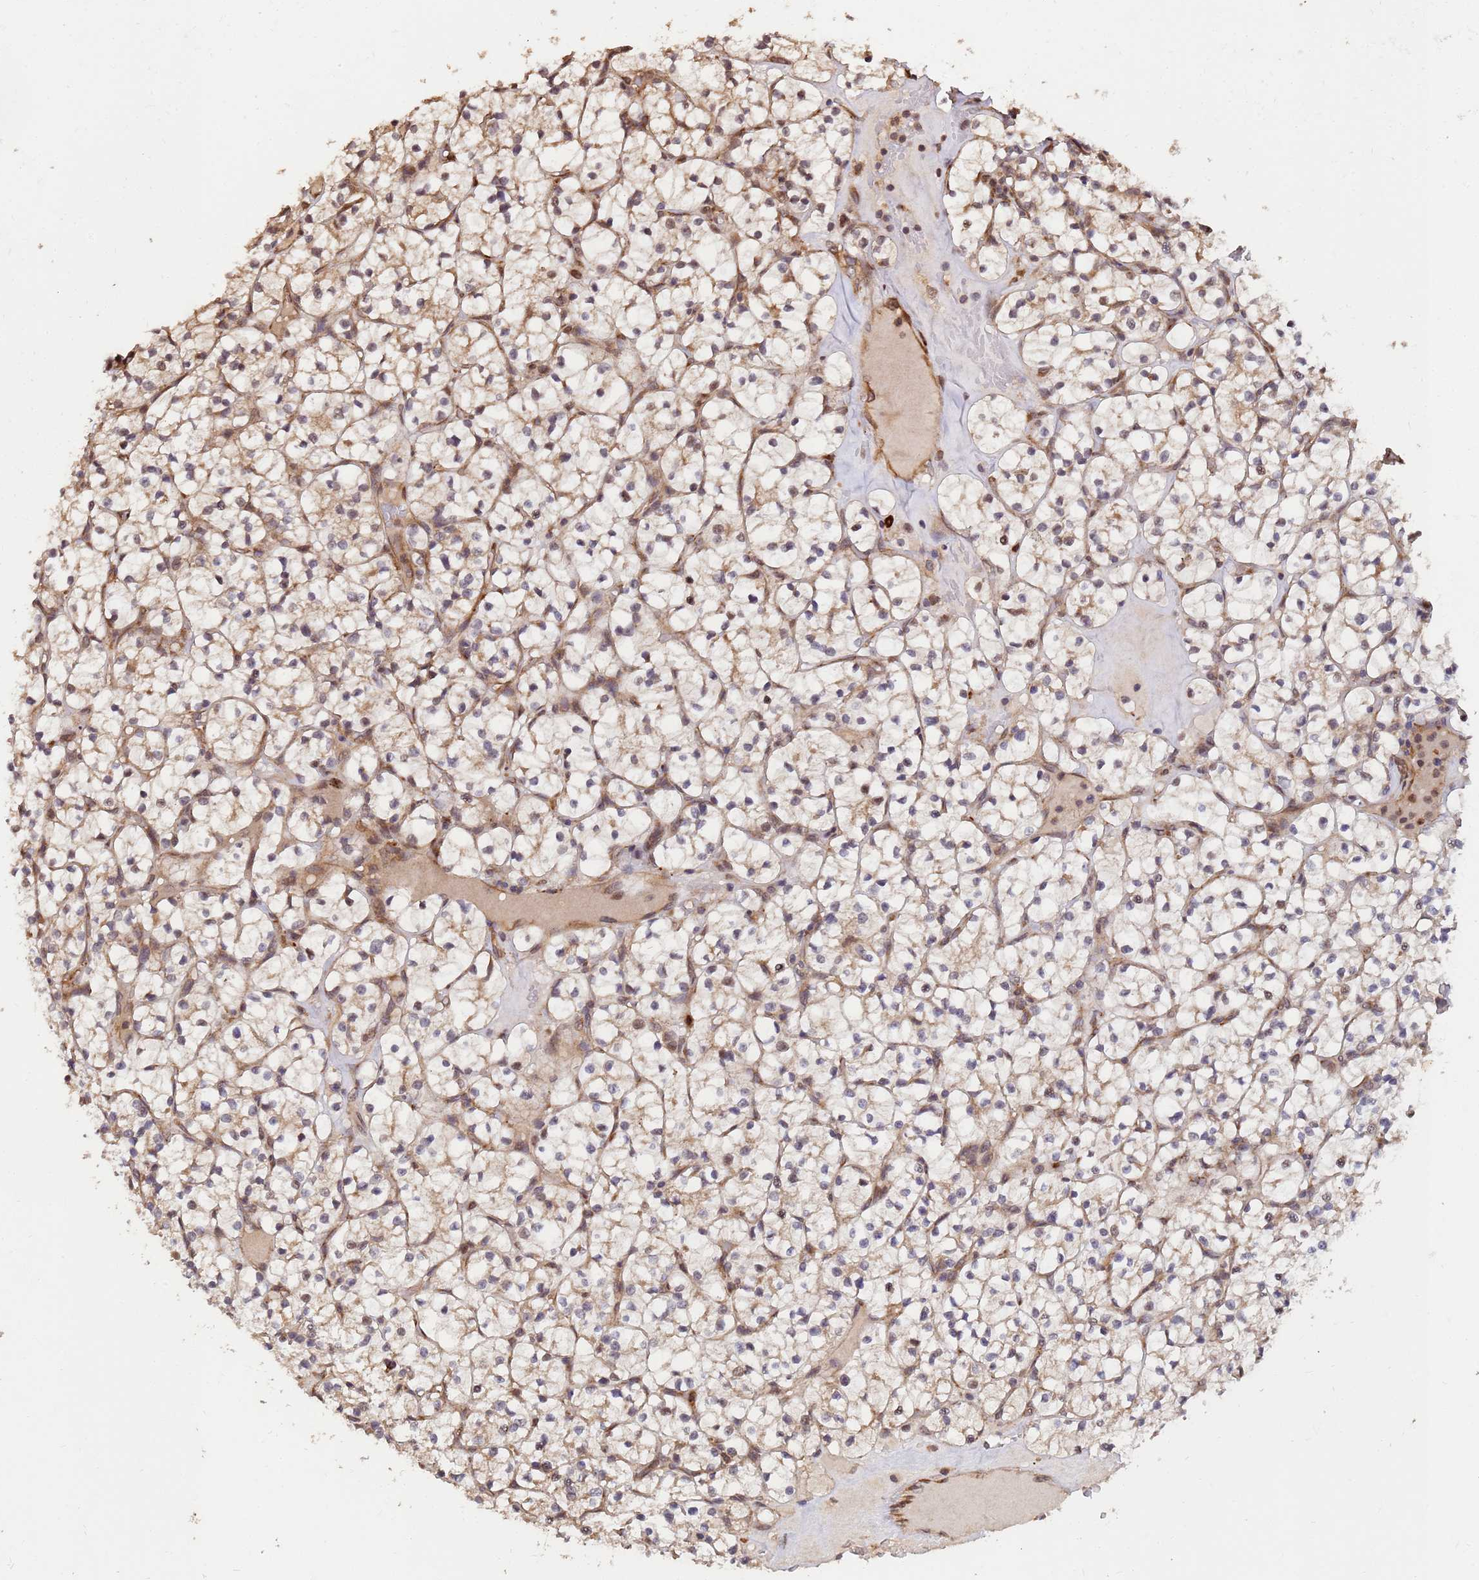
{"staining": {"intensity": "weak", "quantity": "<25%", "location": "nuclear"}, "tissue": "renal cancer", "cell_type": "Tumor cells", "image_type": "cancer", "snomed": [{"axis": "morphology", "description": "Adenocarcinoma, NOS"}, {"axis": "topography", "description": "Kidney"}], "caption": "High power microscopy micrograph of an immunohistochemistry (IHC) photomicrograph of renal cancer (adenocarcinoma), revealing no significant staining in tumor cells.", "gene": "ZNF619", "patient": {"sex": "female", "age": 64}}